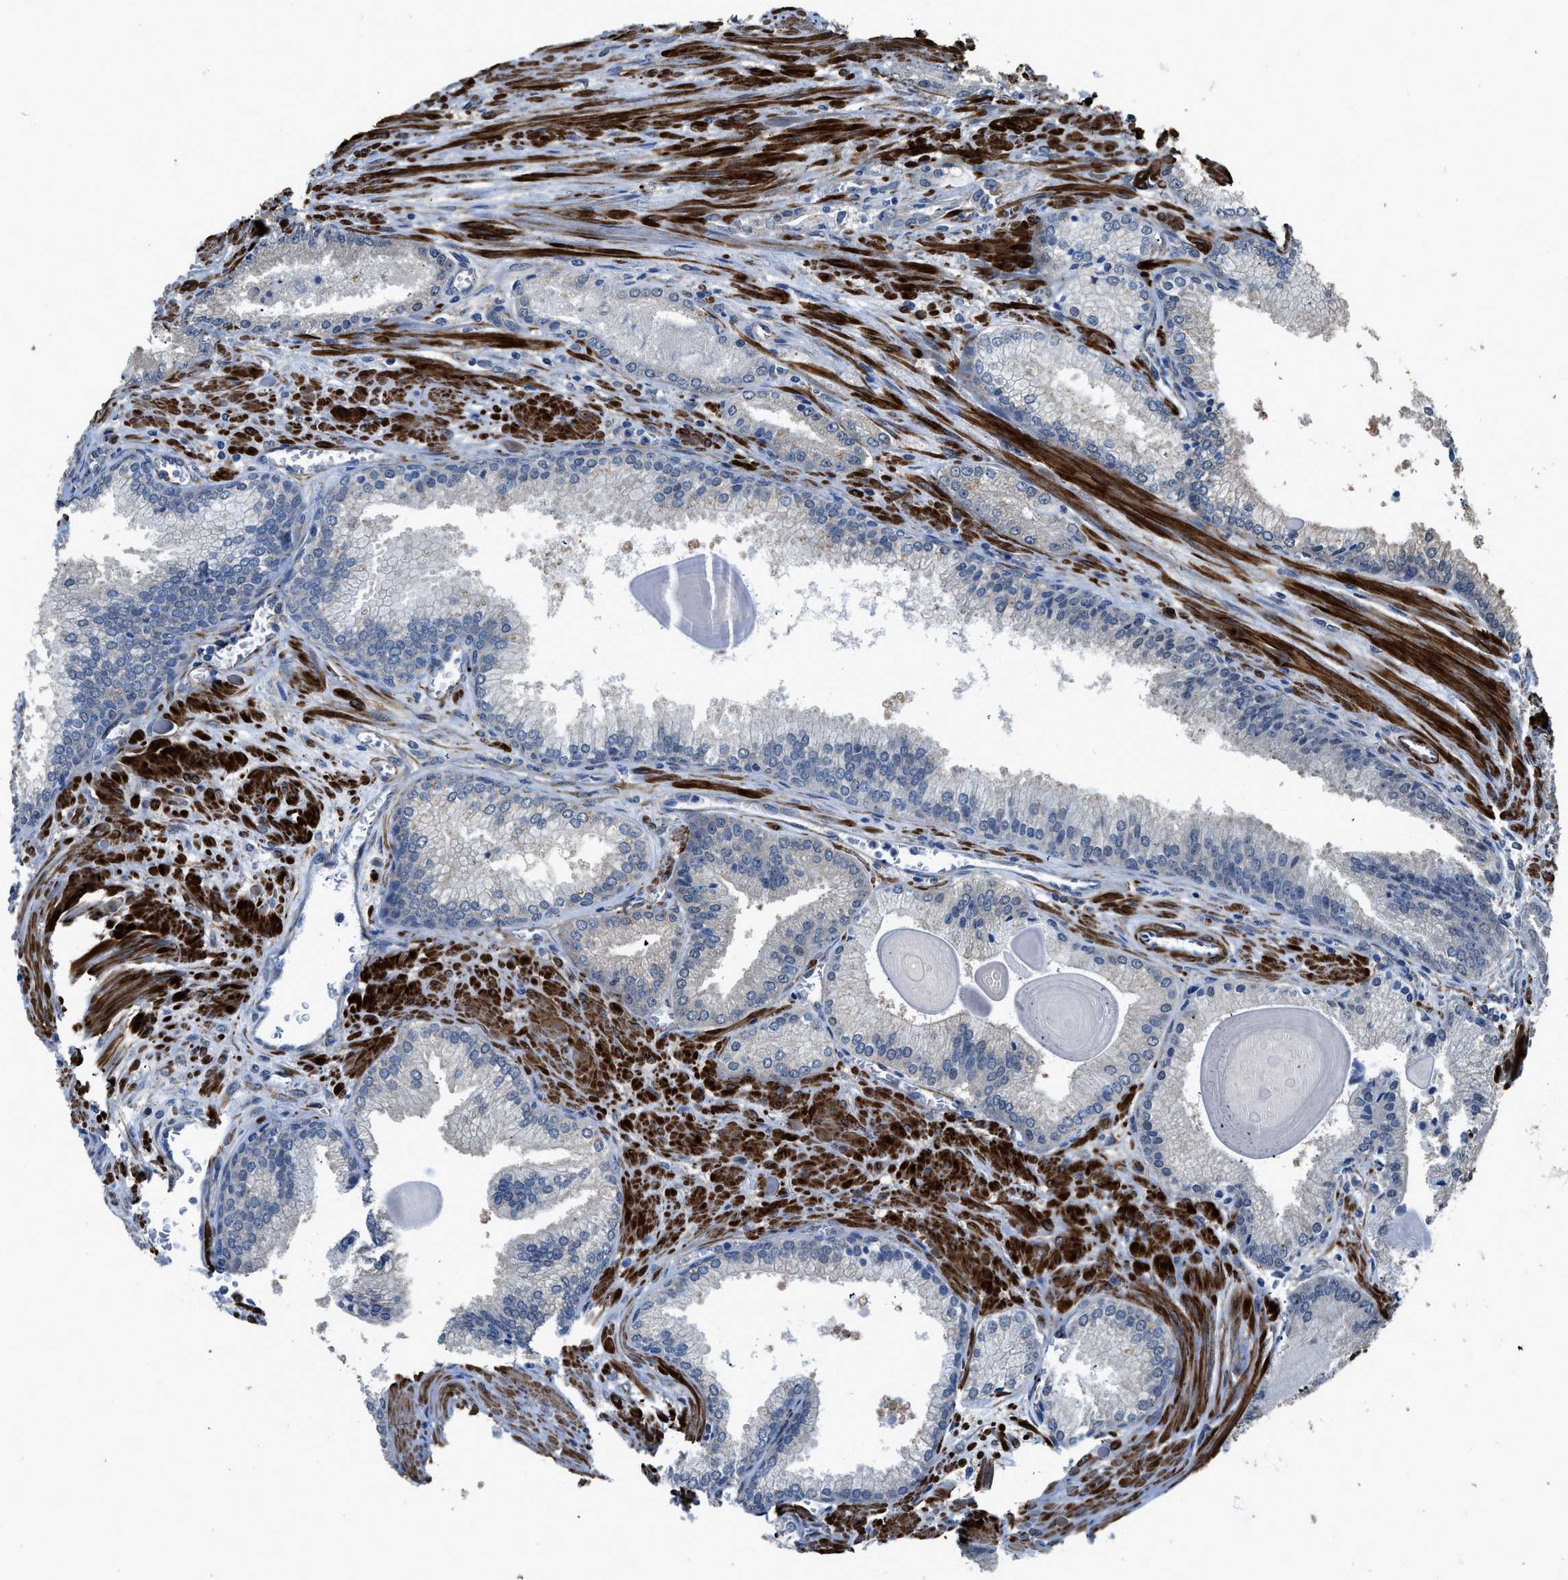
{"staining": {"intensity": "negative", "quantity": "none", "location": "none"}, "tissue": "prostate cancer", "cell_type": "Tumor cells", "image_type": "cancer", "snomed": [{"axis": "morphology", "description": "Adenocarcinoma, Low grade"}, {"axis": "topography", "description": "Prostate"}], "caption": "DAB immunohistochemical staining of human adenocarcinoma (low-grade) (prostate) reveals no significant staining in tumor cells.", "gene": "SYNM", "patient": {"sex": "male", "age": 59}}